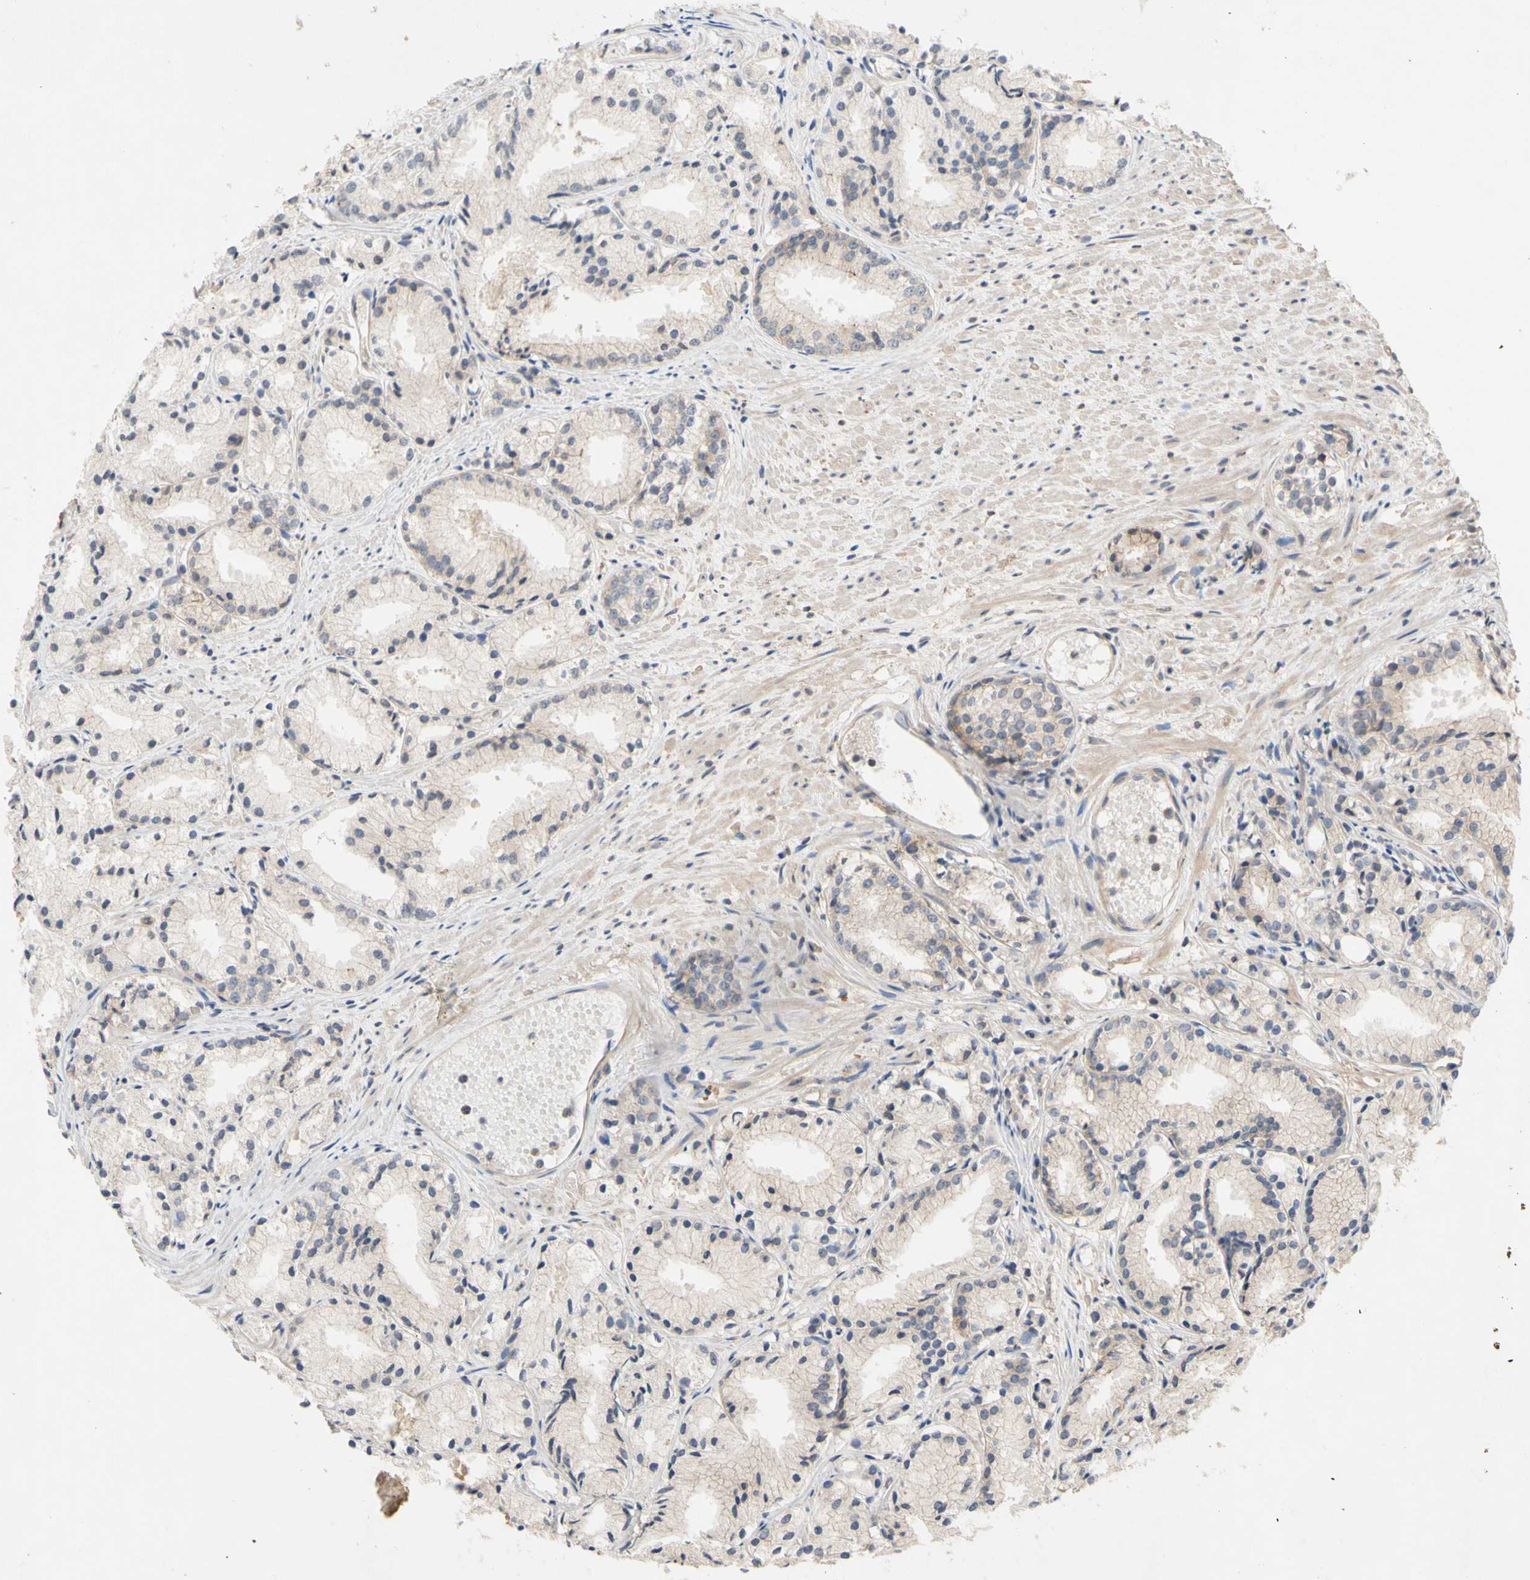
{"staining": {"intensity": "weak", "quantity": "25%-75%", "location": "cytoplasmic/membranous"}, "tissue": "prostate cancer", "cell_type": "Tumor cells", "image_type": "cancer", "snomed": [{"axis": "morphology", "description": "Adenocarcinoma, Low grade"}, {"axis": "topography", "description": "Prostate"}], "caption": "Prostate low-grade adenocarcinoma stained with a protein marker displays weak staining in tumor cells.", "gene": "NECTIN3", "patient": {"sex": "male", "age": 72}}